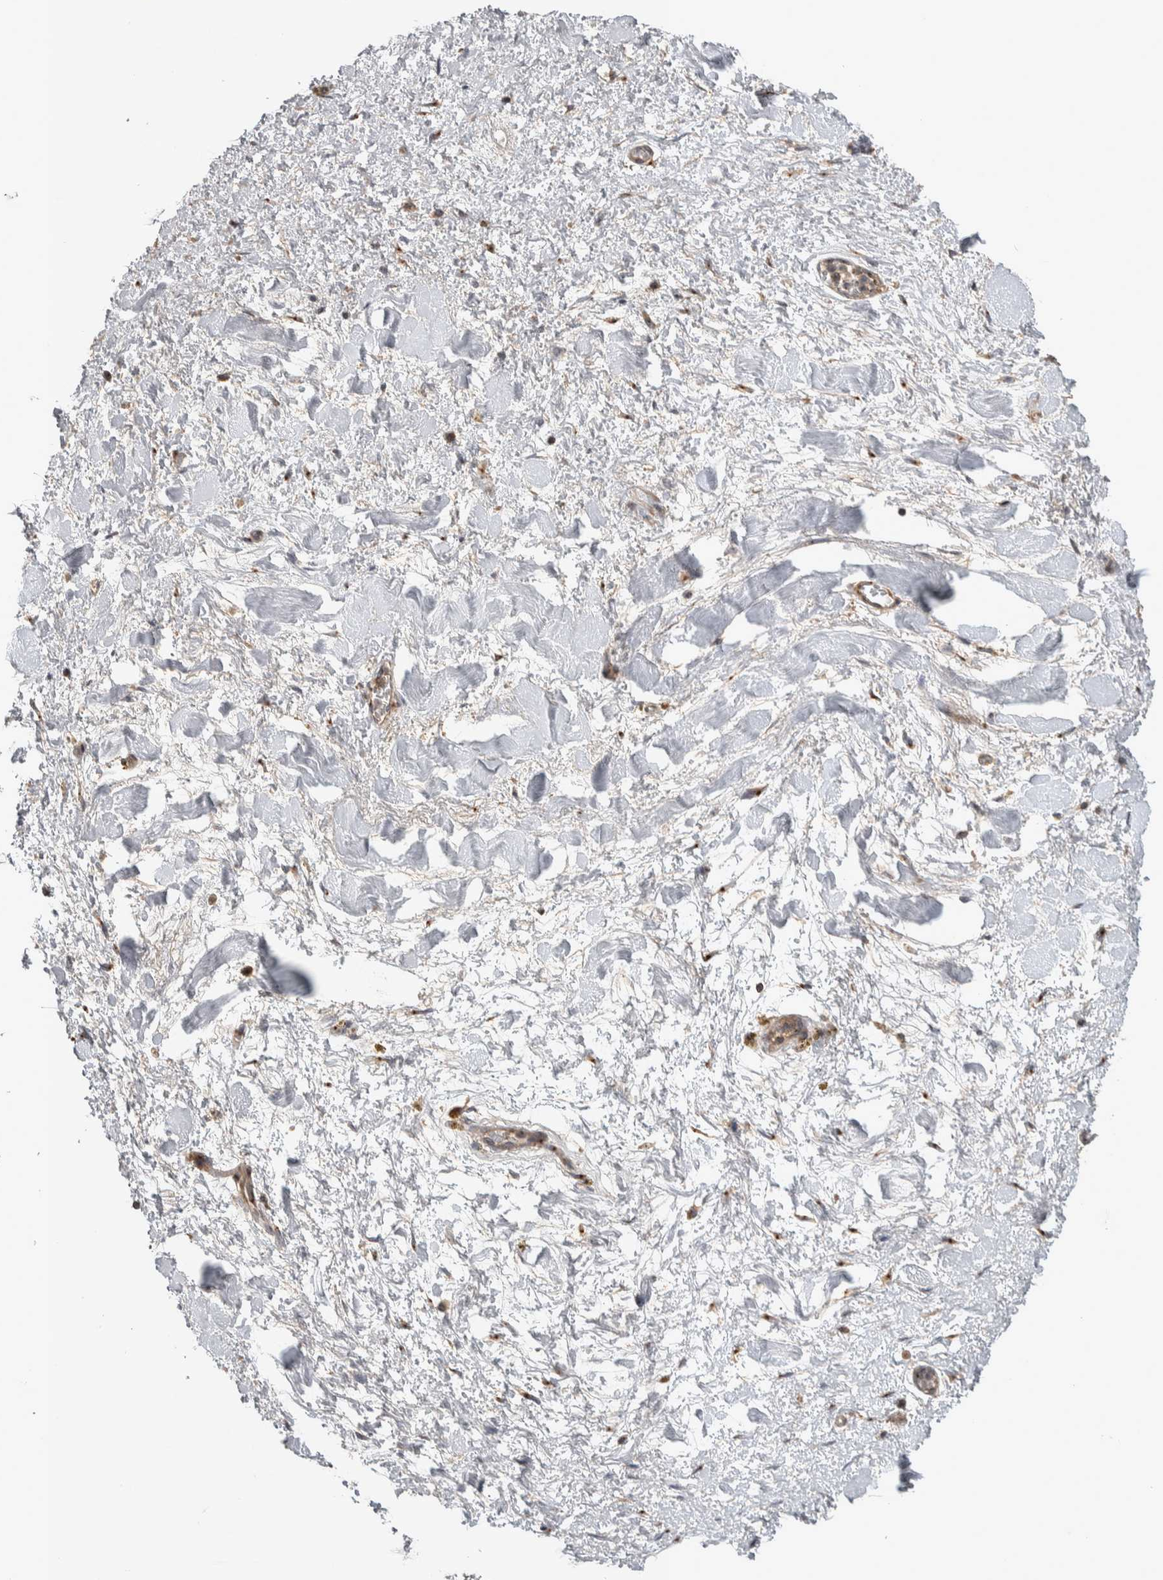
{"staining": {"intensity": "negative", "quantity": "none", "location": "none"}, "tissue": "adipose tissue", "cell_type": "Adipocytes", "image_type": "normal", "snomed": [{"axis": "morphology", "description": "Normal tissue, NOS"}, {"axis": "topography", "description": "Kidney"}, {"axis": "topography", "description": "Peripheral nerve tissue"}], "caption": "IHC histopathology image of benign adipose tissue: adipose tissue stained with DAB displays no significant protein expression in adipocytes. Nuclei are stained in blue.", "gene": "IFRD1", "patient": {"sex": "male", "age": 7}}